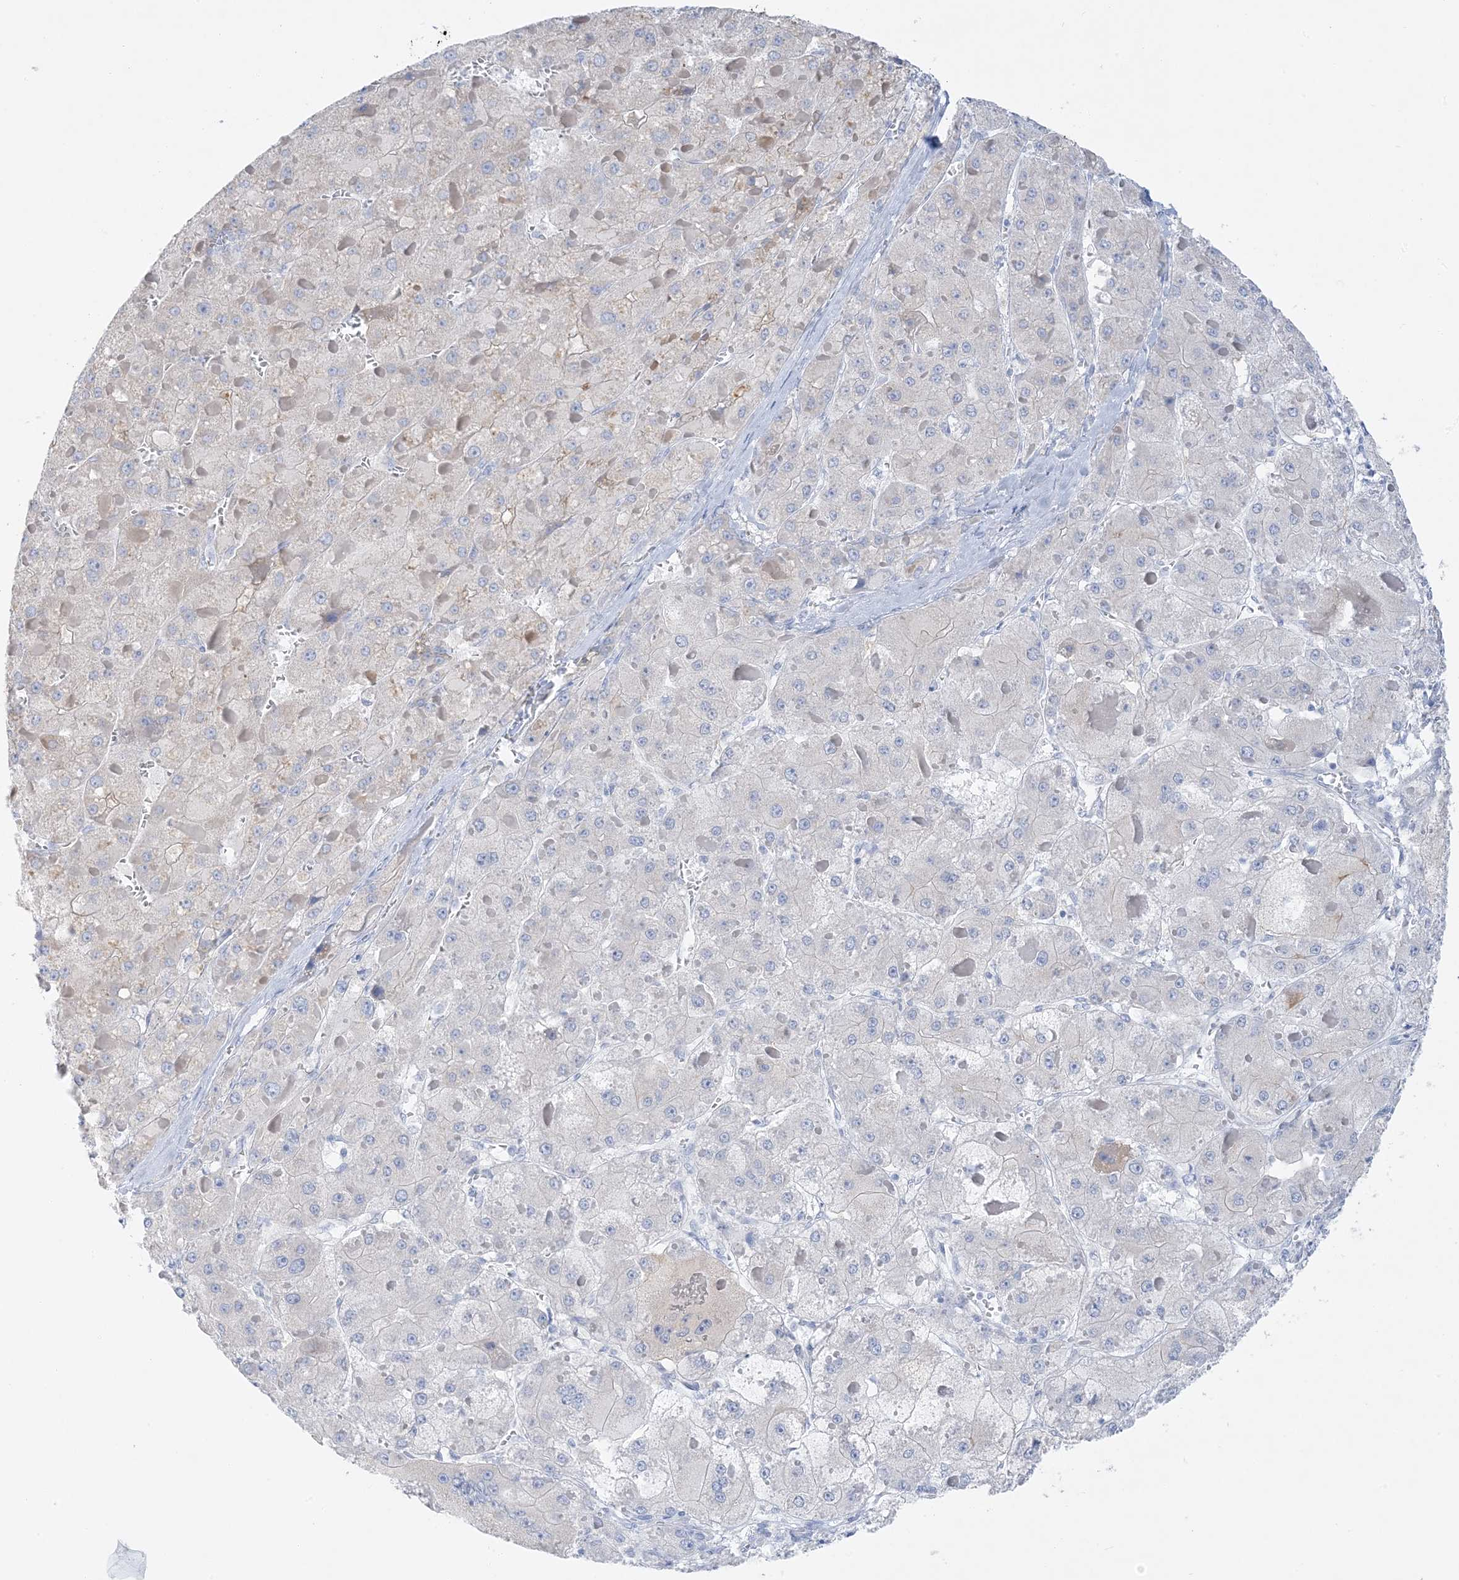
{"staining": {"intensity": "negative", "quantity": "none", "location": "none"}, "tissue": "liver cancer", "cell_type": "Tumor cells", "image_type": "cancer", "snomed": [{"axis": "morphology", "description": "Carcinoma, Hepatocellular, NOS"}, {"axis": "topography", "description": "Liver"}], "caption": "Immunohistochemistry (IHC) of liver hepatocellular carcinoma exhibits no staining in tumor cells. Nuclei are stained in blue.", "gene": "FAM184A", "patient": {"sex": "female", "age": 73}}